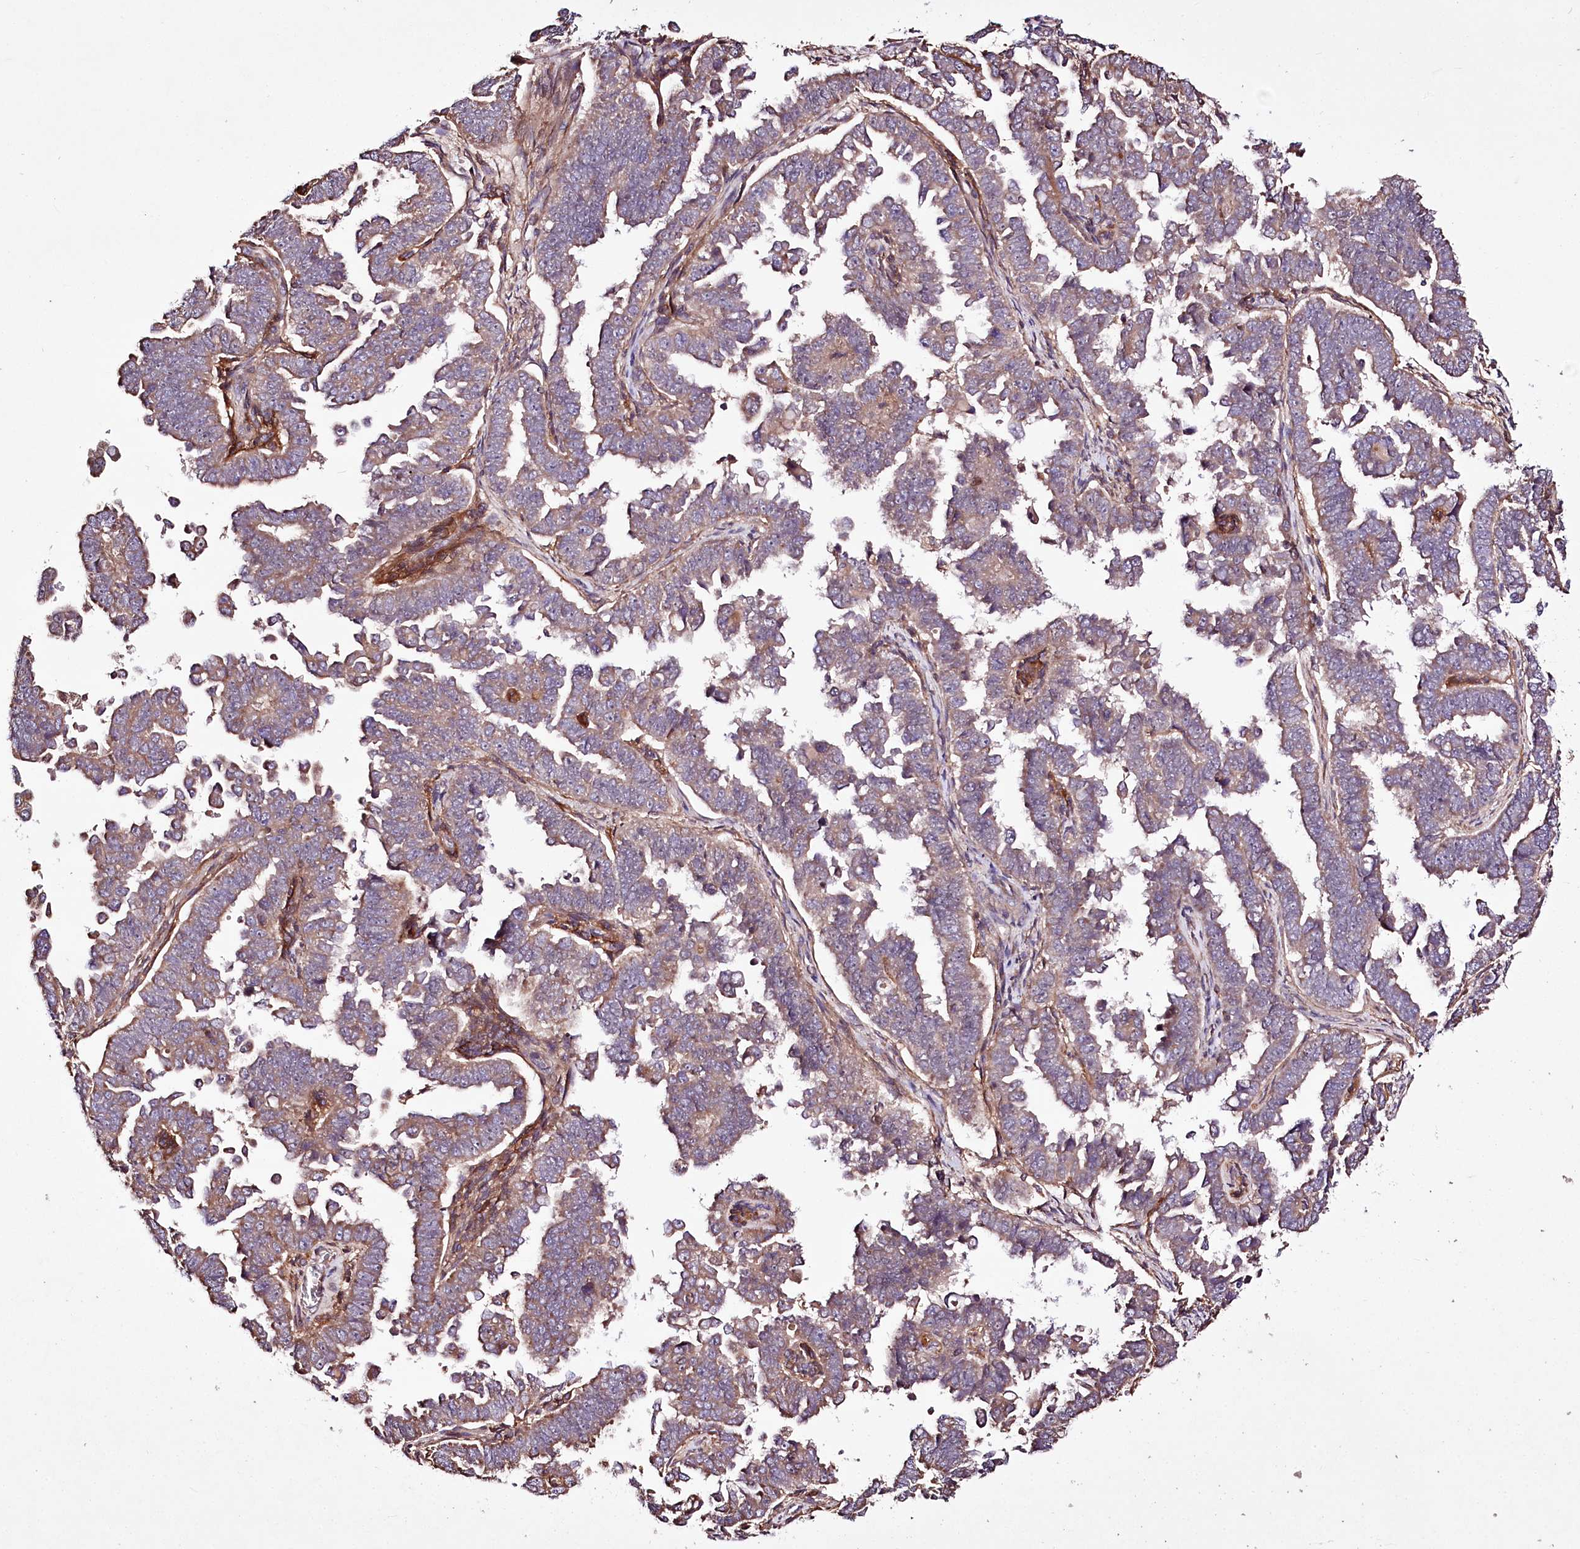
{"staining": {"intensity": "weak", "quantity": "25%-75%", "location": "cytoplasmic/membranous"}, "tissue": "endometrial cancer", "cell_type": "Tumor cells", "image_type": "cancer", "snomed": [{"axis": "morphology", "description": "Adenocarcinoma, NOS"}, {"axis": "topography", "description": "Endometrium"}], "caption": "Endometrial adenocarcinoma tissue displays weak cytoplasmic/membranous positivity in approximately 25%-75% of tumor cells", "gene": "WWC1", "patient": {"sex": "female", "age": 75}}